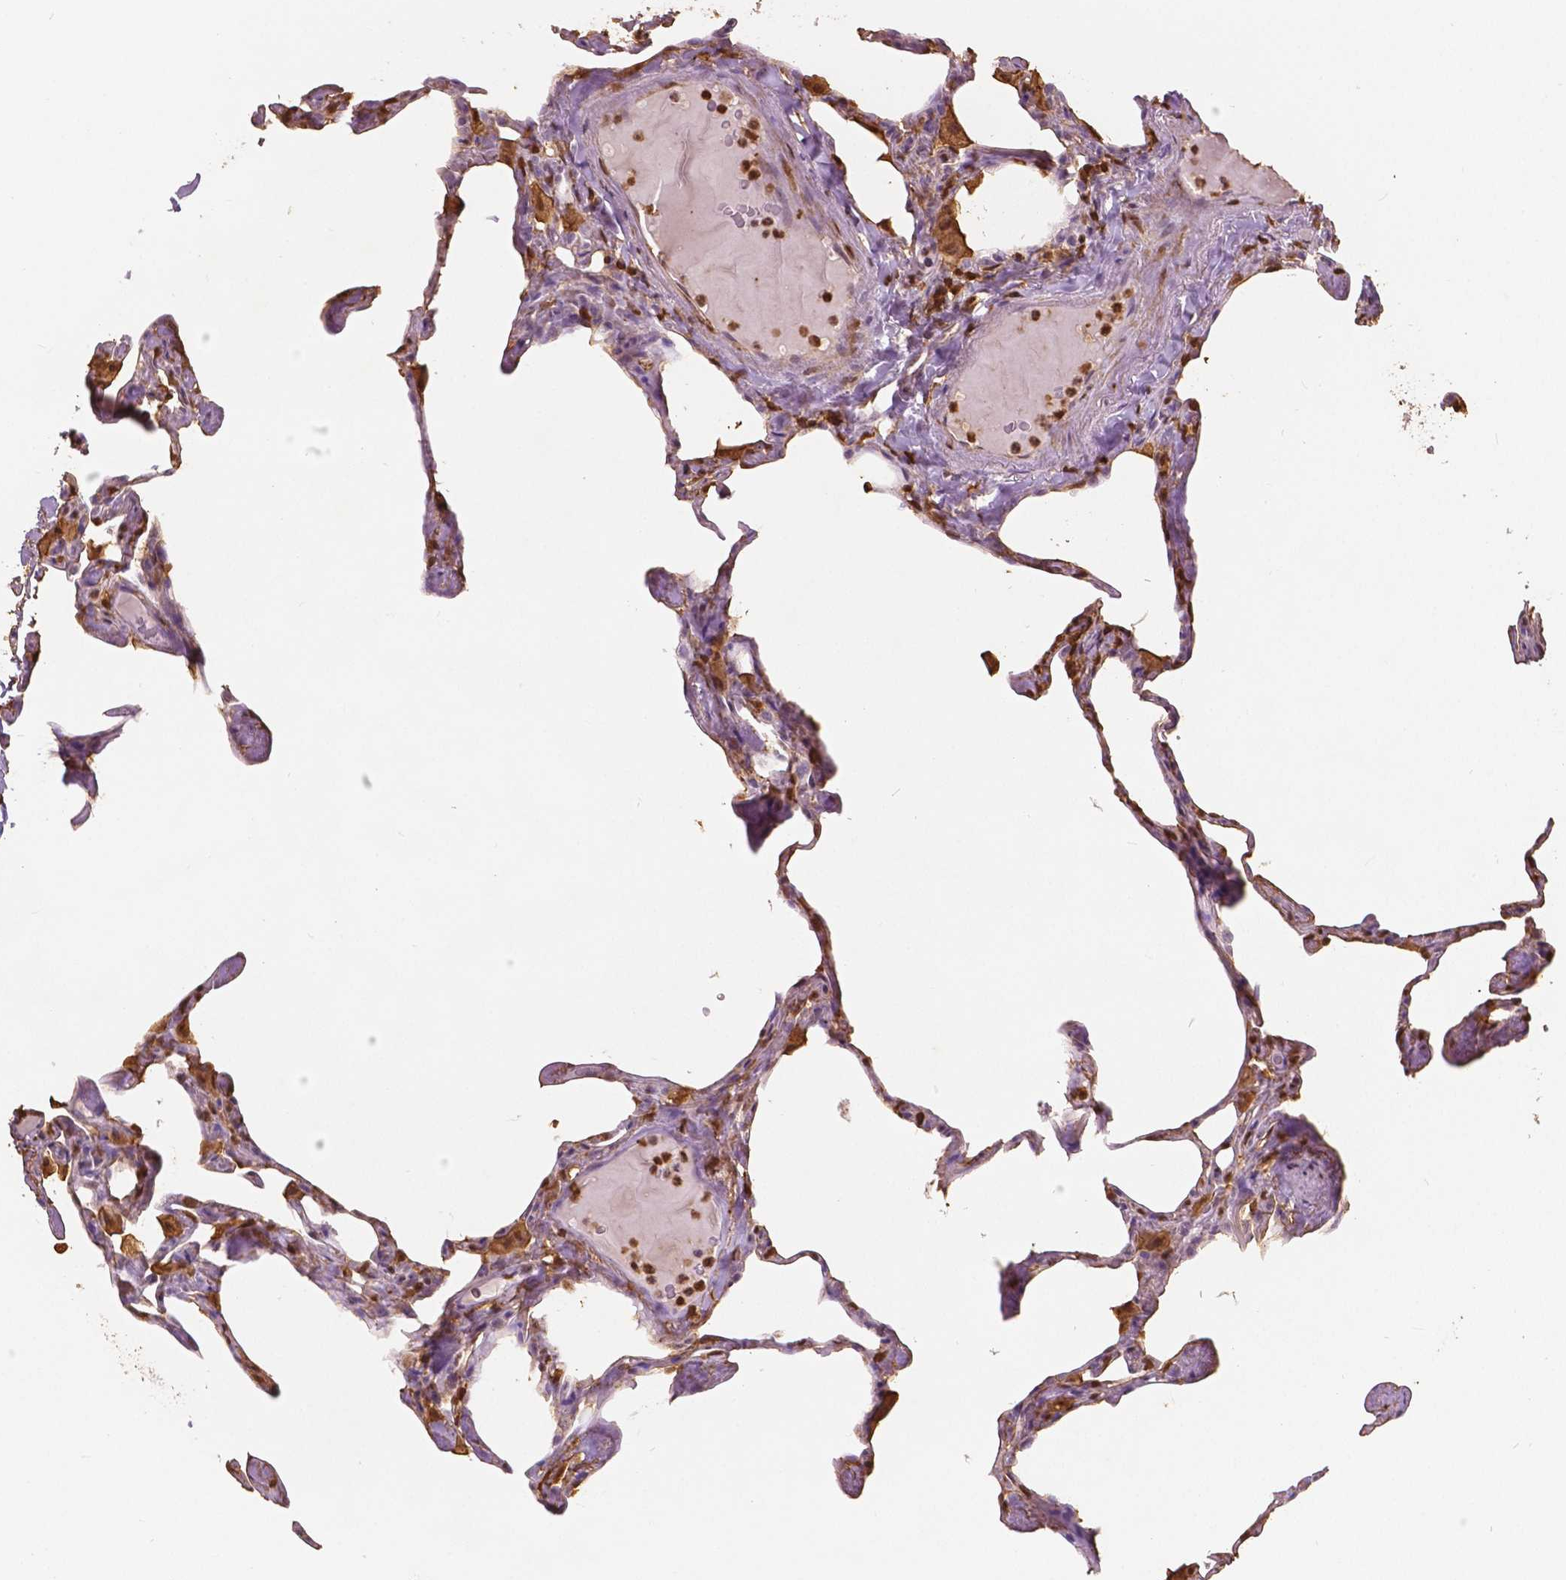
{"staining": {"intensity": "negative", "quantity": "none", "location": "none"}, "tissue": "lung", "cell_type": "Alveolar cells", "image_type": "normal", "snomed": [{"axis": "morphology", "description": "Normal tissue, NOS"}, {"axis": "topography", "description": "Lung"}], "caption": "A histopathology image of lung stained for a protein exhibits no brown staining in alveolar cells.", "gene": "S100A4", "patient": {"sex": "male", "age": 65}}